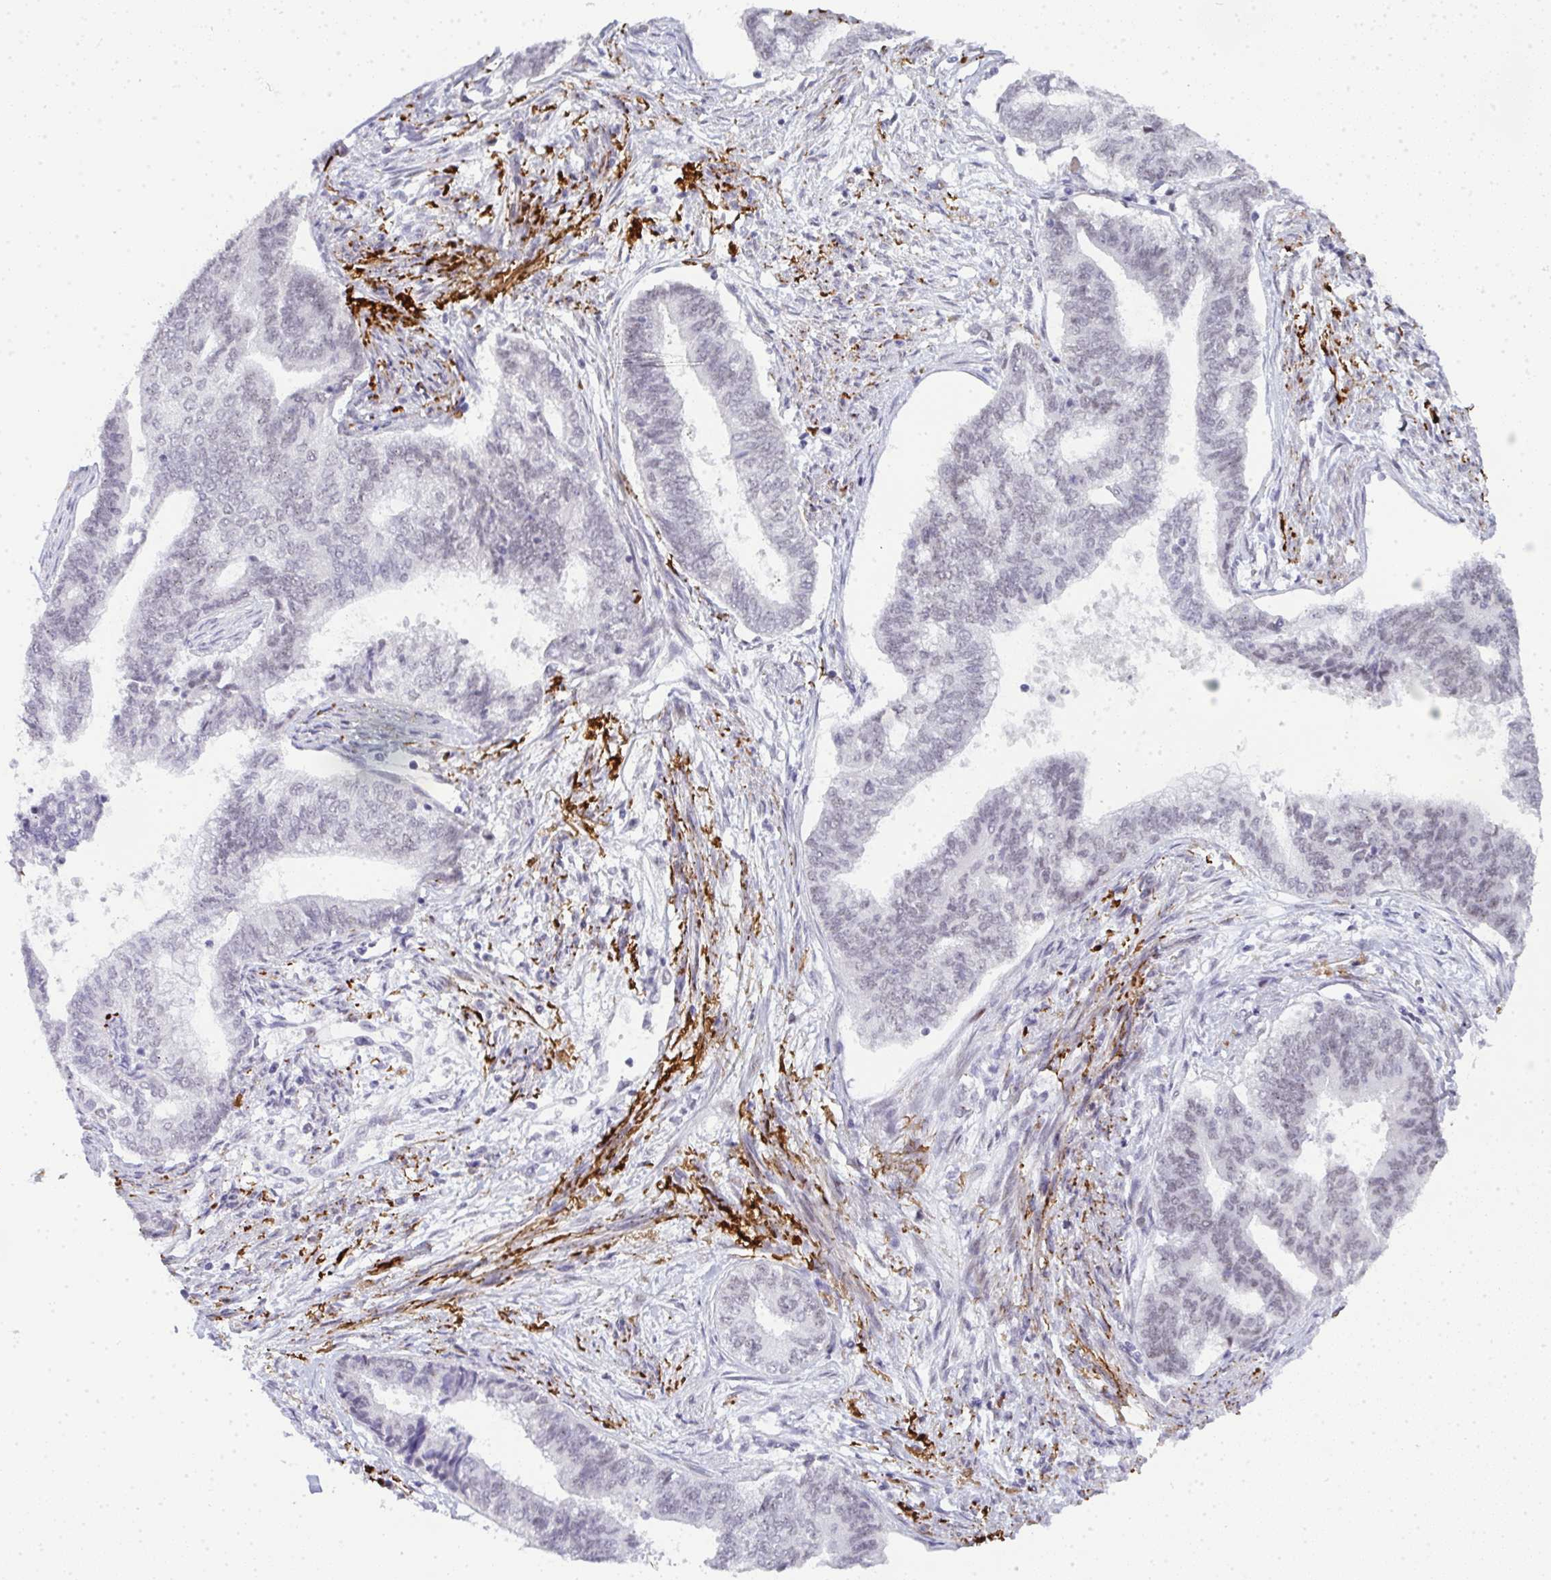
{"staining": {"intensity": "negative", "quantity": "none", "location": "none"}, "tissue": "endometrial cancer", "cell_type": "Tumor cells", "image_type": "cancer", "snomed": [{"axis": "morphology", "description": "Adenocarcinoma, NOS"}, {"axis": "topography", "description": "Endometrium"}], "caption": "Tumor cells show no significant expression in endometrial cancer (adenocarcinoma).", "gene": "TNMD", "patient": {"sex": "female", "age": 65}}